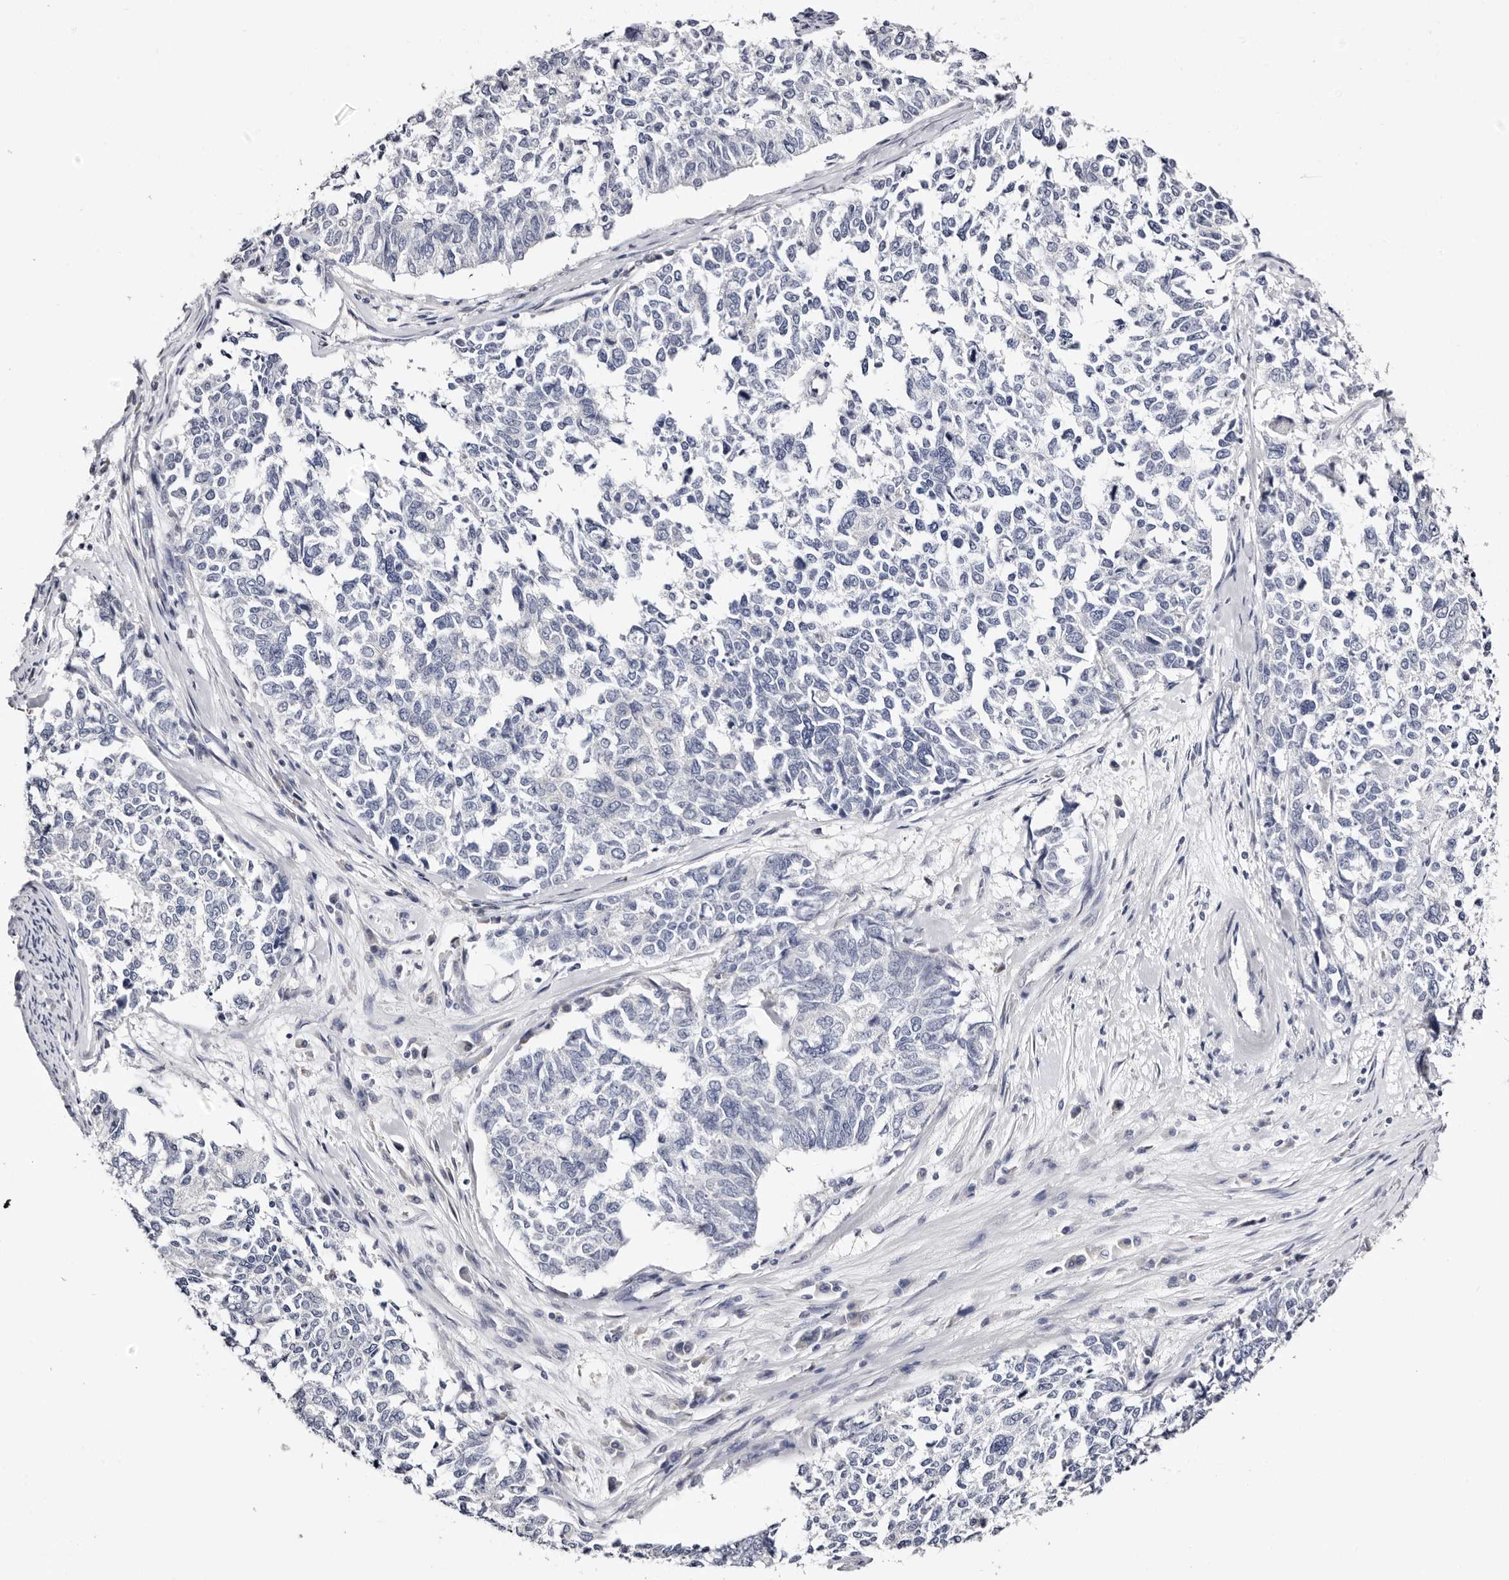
{"staining": {"intensity": "negative", "quantity": "none", "location": "none"}, "tissue": "cervical cancer", "cell_type": "Tumor cells", "image_type": "cancer", "snomed": [{"axis": "morphology", "description": "Squamous cell carcinoma, NOS"}, {"axis": "topography", "description": "Cervix"}], "caption": "Immunohistochemistry (IHC) of cervical cancer (squamous cell carcinoma) demonstrates no positivity in tumor cells.", "gene": "ROM1", "patient": {"sex": "female", "age": 63}}